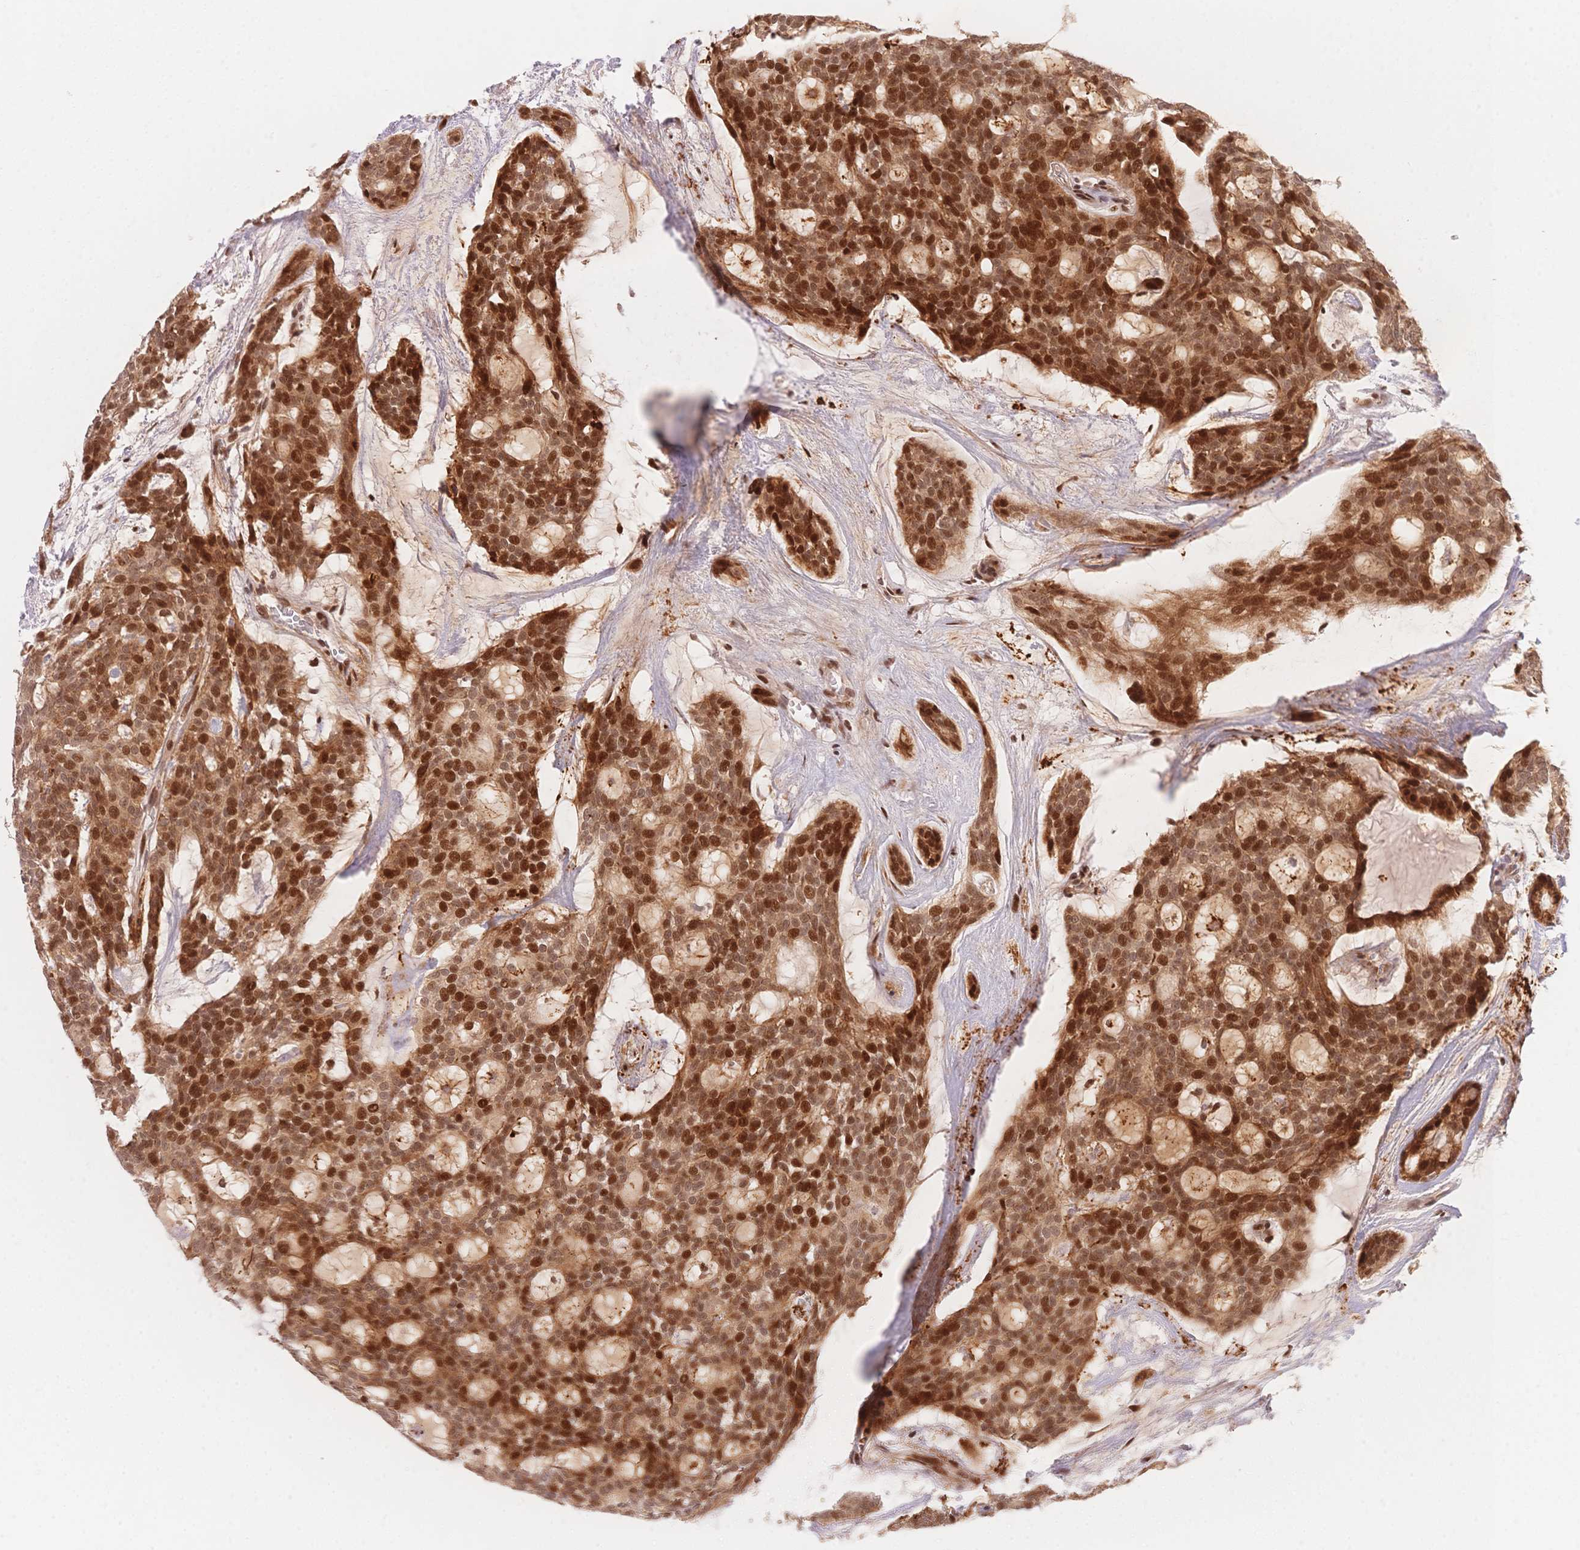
{"staining": {"intensity": "strong", "quantity": ">75%", "location": "cytoplasmic/membranous,nuclear"}, "tissue": "head and neck cancer", "cell_type": "Tumor cells", "image_type": "cancer", "snomed": [{"axis": "morphology", "description": "Adenocarcinoma, NOS"}, {"axis": "topography", "description": "Head-Neck"}], "caption": "IHC (DAB (3,3'-diaminobenzidine)) staining of human adenocarcinoma (head and neck) demonstrates strong cytoplasmic/membranous and nuclear protein positivity in approximately >75% of tumor cells. The staining was performed using DAB (3,3'-diaminobenzidine), with brown indicating positive protein expression. Nuclei are stained blue with hematoxylin.", "gene": "STK39", "patient": {"sex": "male", "age": 66}}